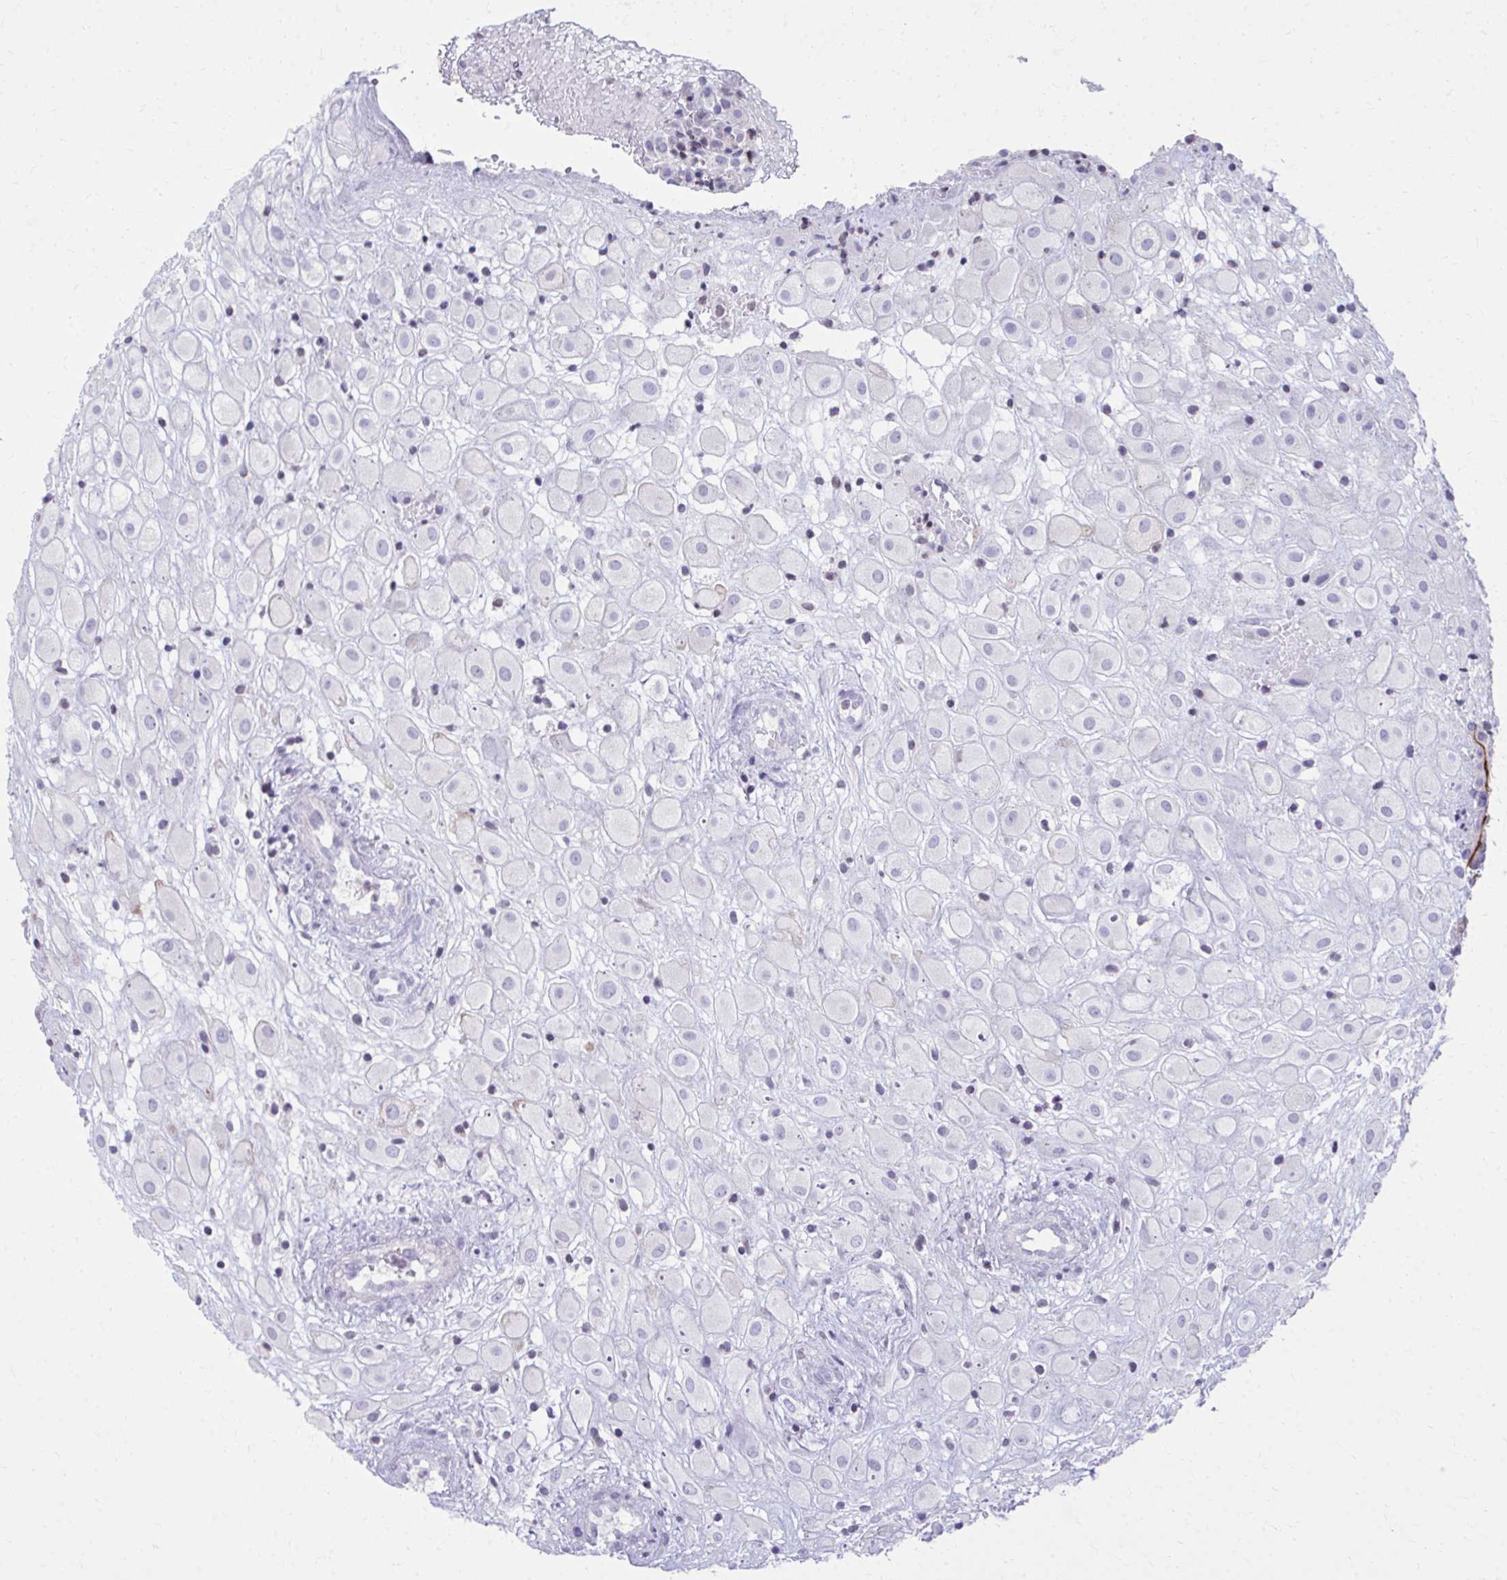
{"staining": {"intensity": "negative", "quantity": "none", "location": "none"}, "tissue": "placenta", "cell_type": "Decidual cells", "image_type": "normal", "snomed": [{"axis": "morphology", "description": "Normal tissue, NOS"}, {"axis": "topography", "description": "Placenta"}], "caption": "Immunohistochemical staining of normal placenta exhibits no significant positivity in decidual cells. (Stains: DAB (3,3'-diaminobenzidine) immunohistochemistry with hematoxylin counter stain, Microscopy: brightfield microscopy at high magnification).", "gene": "OR7A5", "patient": {"sex": "female", "age": 24}}